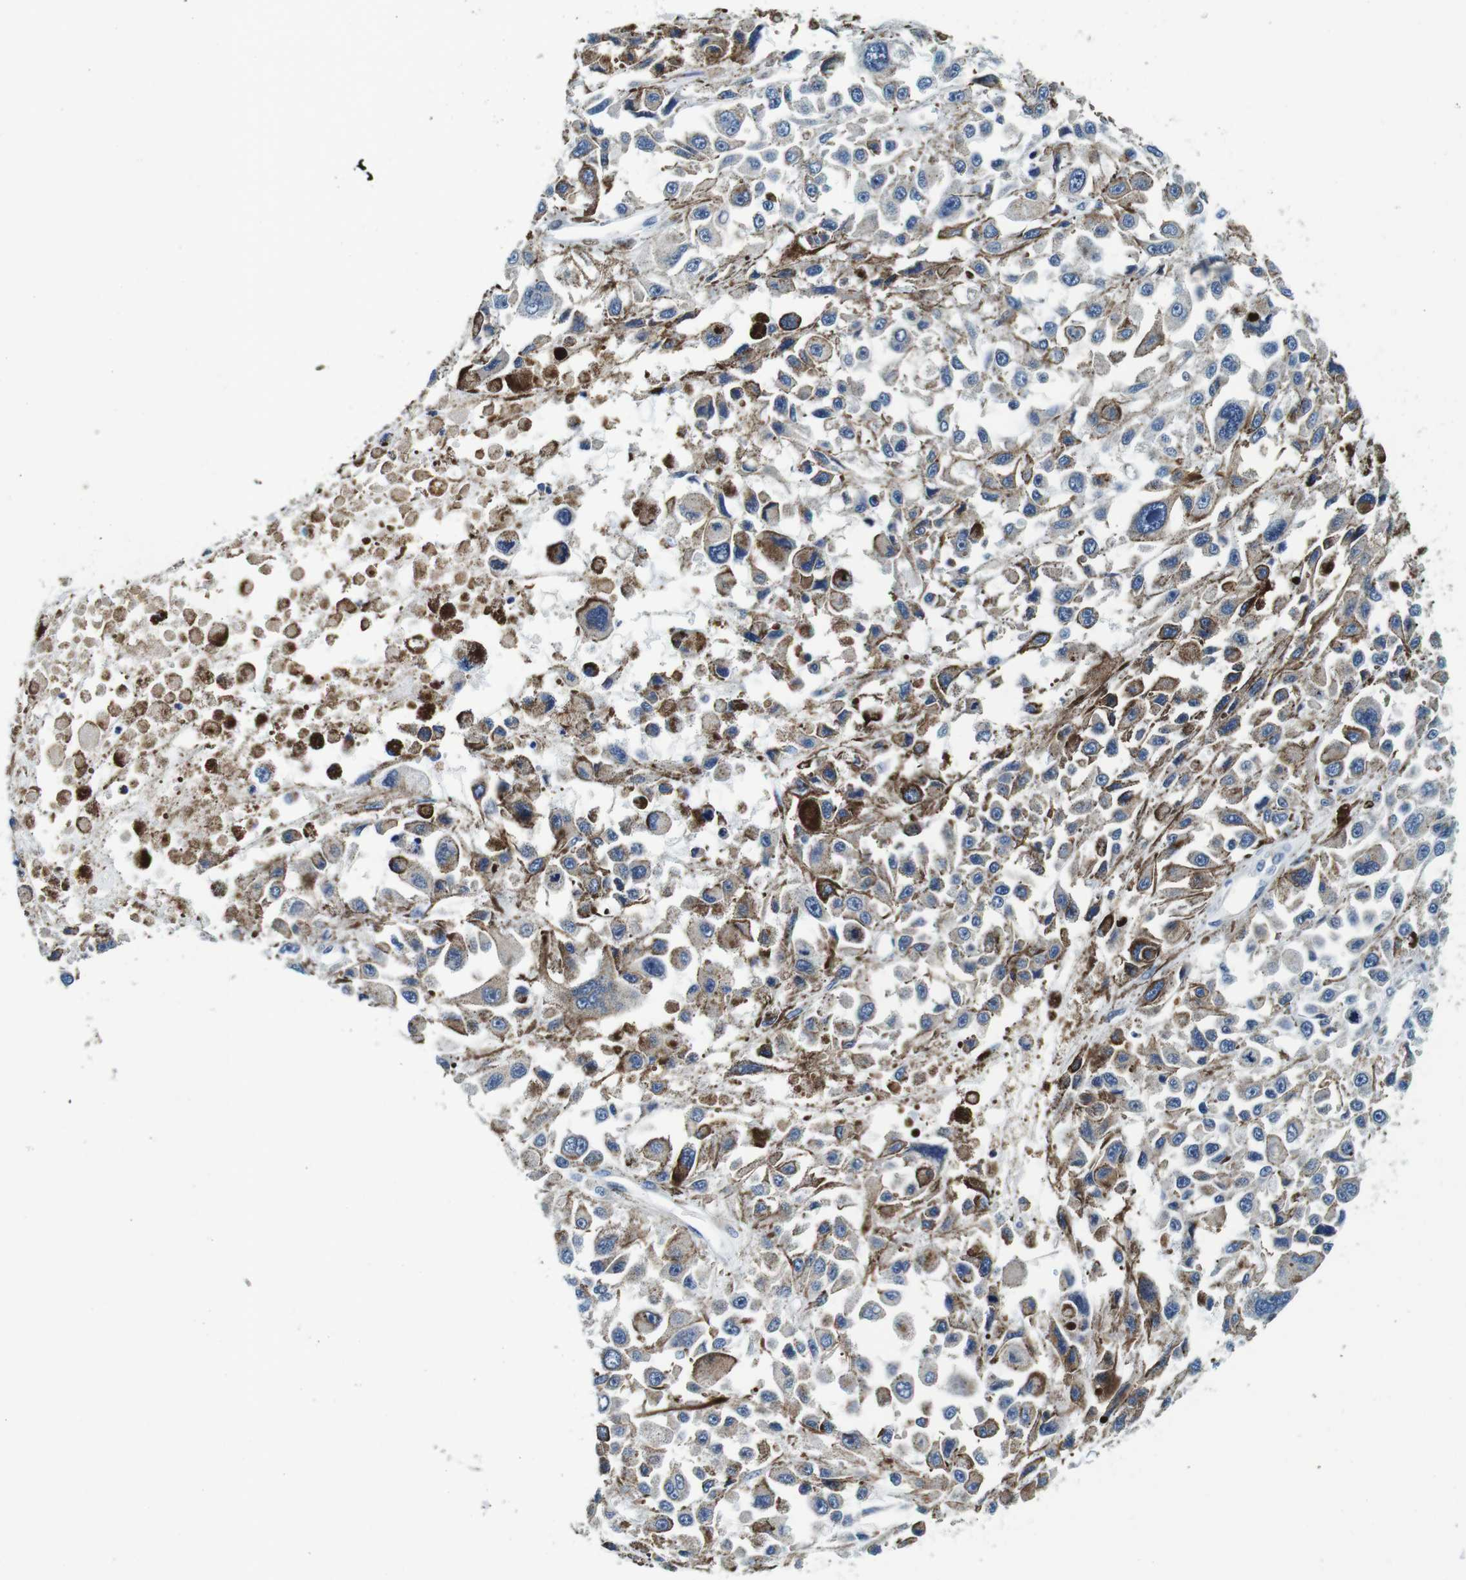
{"staining": {"intensity": "weak", "quantity": "<25%", "location": "cytoplasmic/membranous"}, "tissue": "melanoma", "cell_type": "Tumor cells", "image_type": "cancer", "snomed": [{"axis": "morphology", "description": "Malignant melanoma, Metastatic site"}, {"axis": "topography", "description": "Lymph node"}], "caption": "A high-resolution photomicrograph shows immunohistochemistry staining of melanoma, which exhibits no significant positivity in tumor cells.", "gene": "FAR2", "patient": {"sex": "male", "age": 59}}